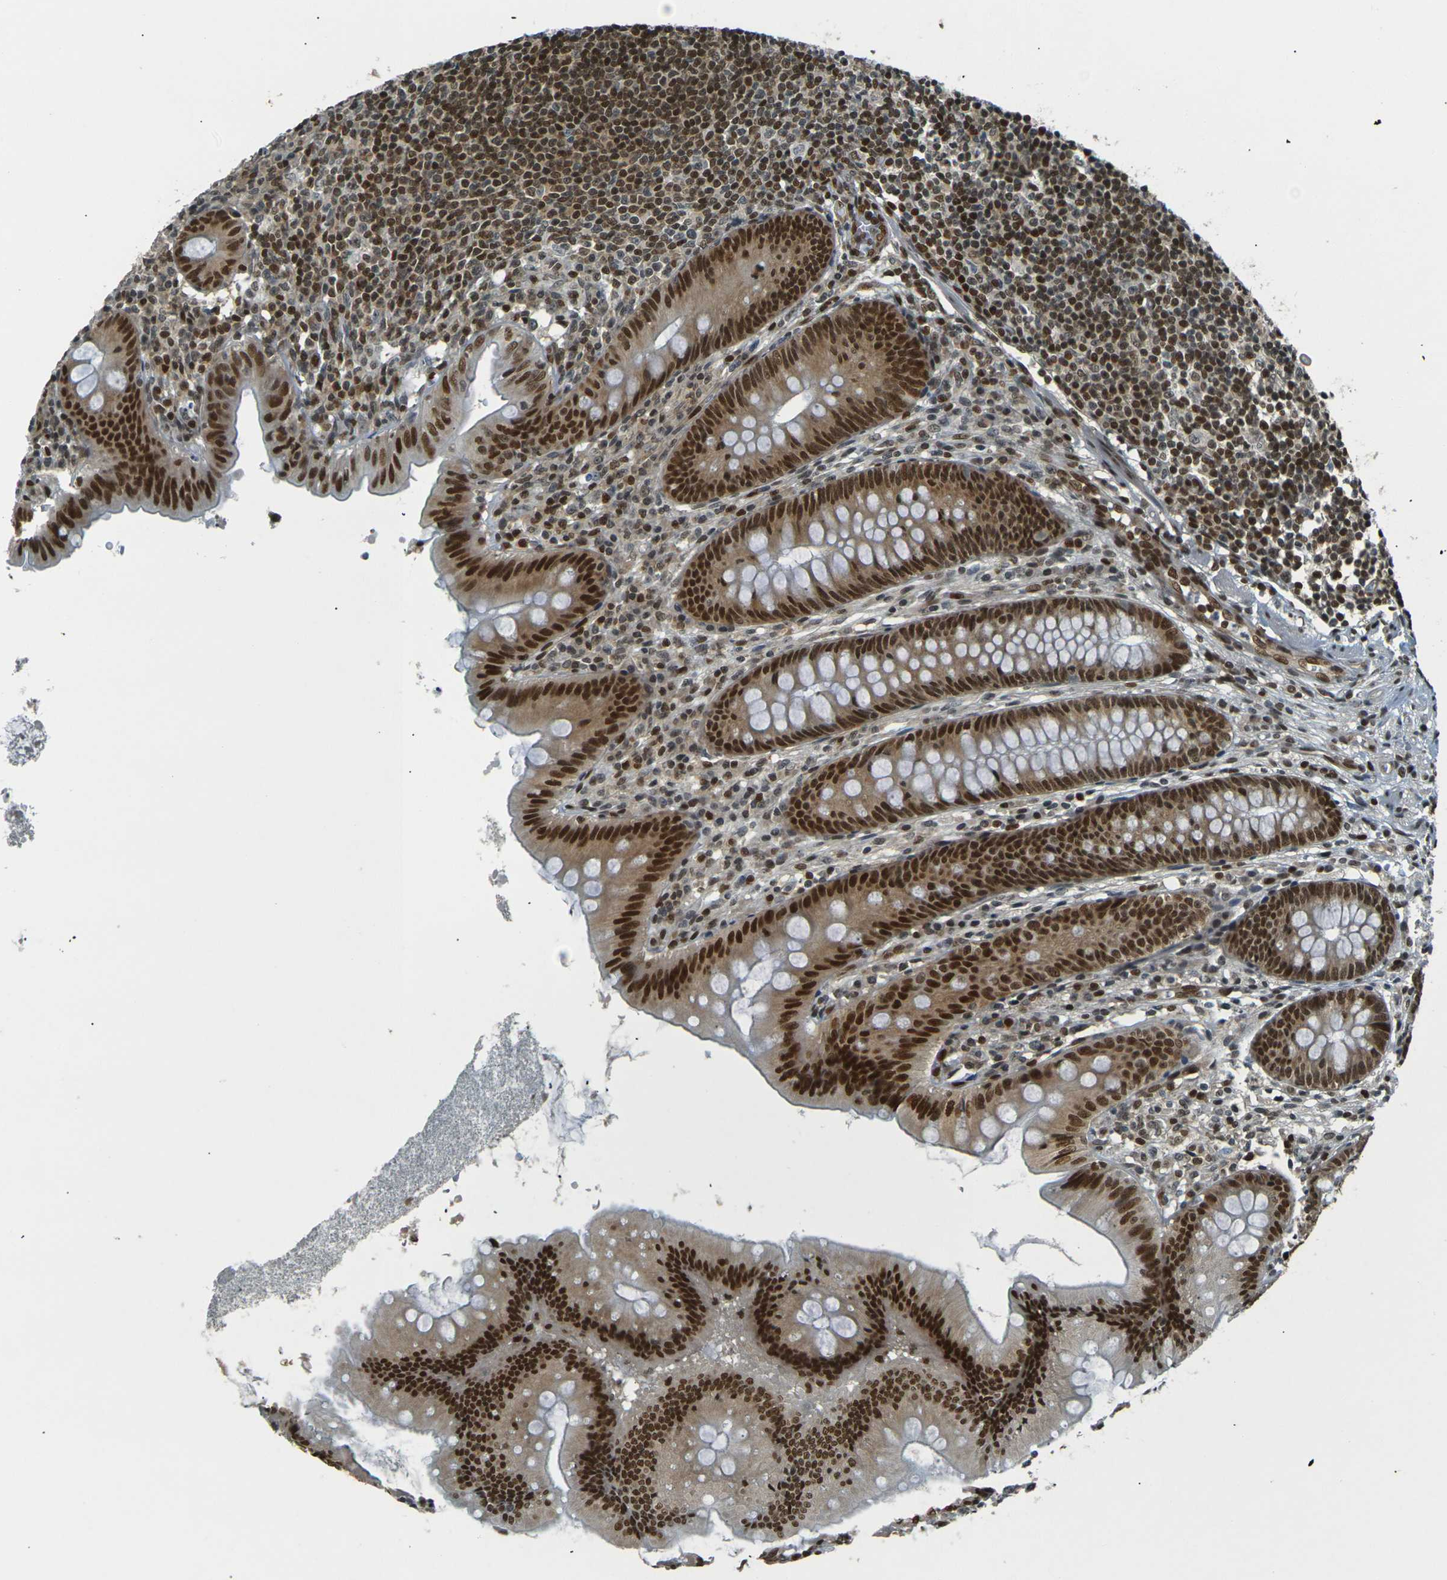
{"staining": {"intensity": "strong", "quantity": ">75%", "location": "cytoplasmic/membranous,nuclear"}, "tissue": "appendix", "cell_type": "Glandular cells", "image_type": "normal", "snomed": [{"axis": "morphology", "description": "Normal tissue, NOS"}, {"axis": "topography", "description": "Appendix"}], "caption": "A high amount of strong cytoplasmic/membranous,nuclear expression is appreciated in approximately >75% of glandular cells in unremarkable appendix.", "gene": "NHEJ1", "patient": {"sex": "male", "age": 56}}